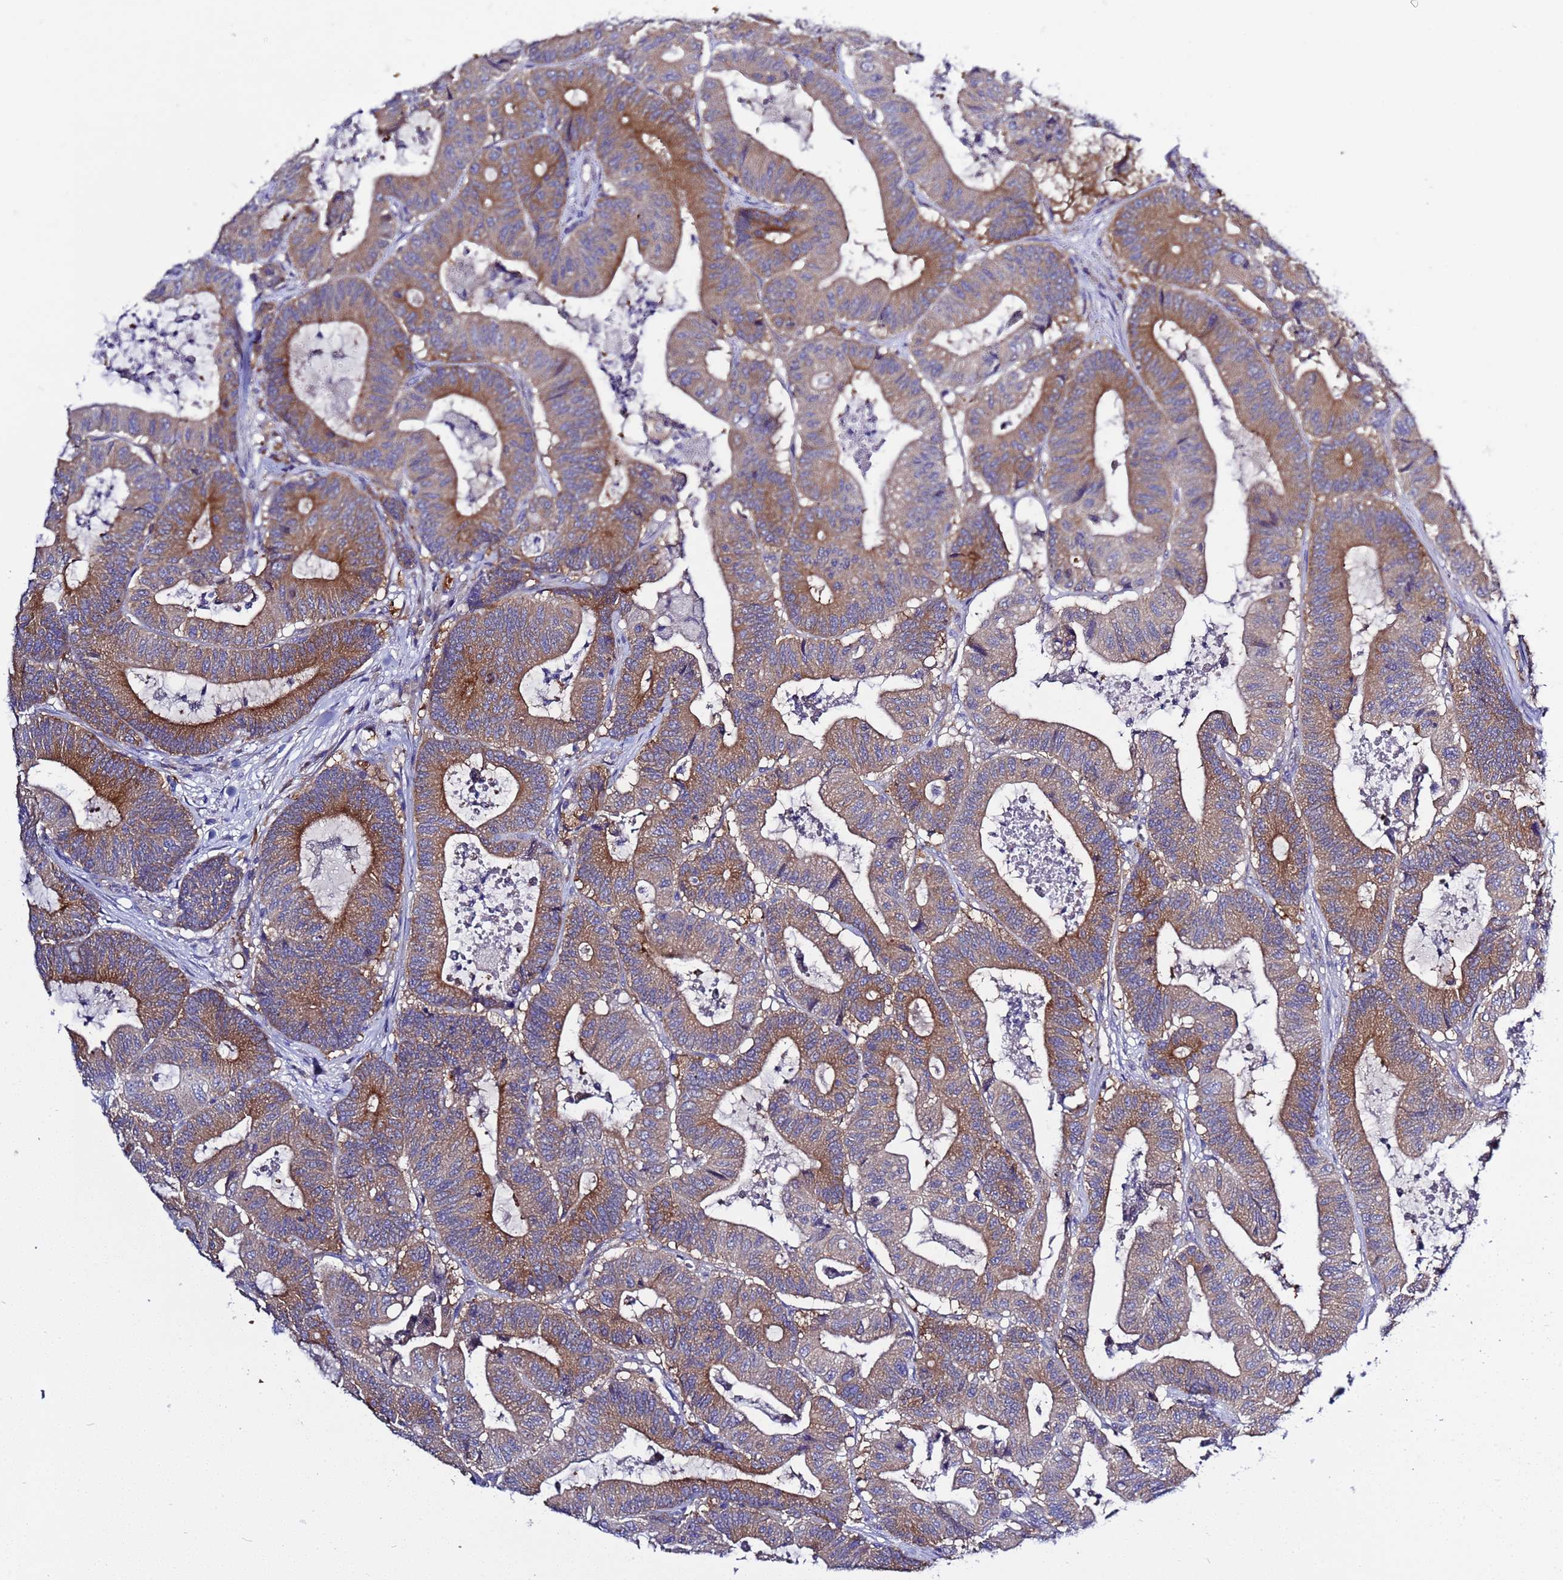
{"staining": {"intensity": "moderate", "quantity": ">75%", "location": "cytoplasmic/membranous"}, "tissue": "colorectal cancer", "cell_type": "Tumor cells", "image_type": "cancer", "snomed": [{"axis": "morphology", "description": "Adenocarcinoma, NOS"}, {"axis": "topography", "description": "Colon"}], "caption": "Protein expression analysis of human adenocarcinoma (colorectal) reveals moderate cytoplasmic/membranous staining in about >75% of tumor cells.", "gene": "RC3H2", "patient": {"sex": "female", "age": 84}}